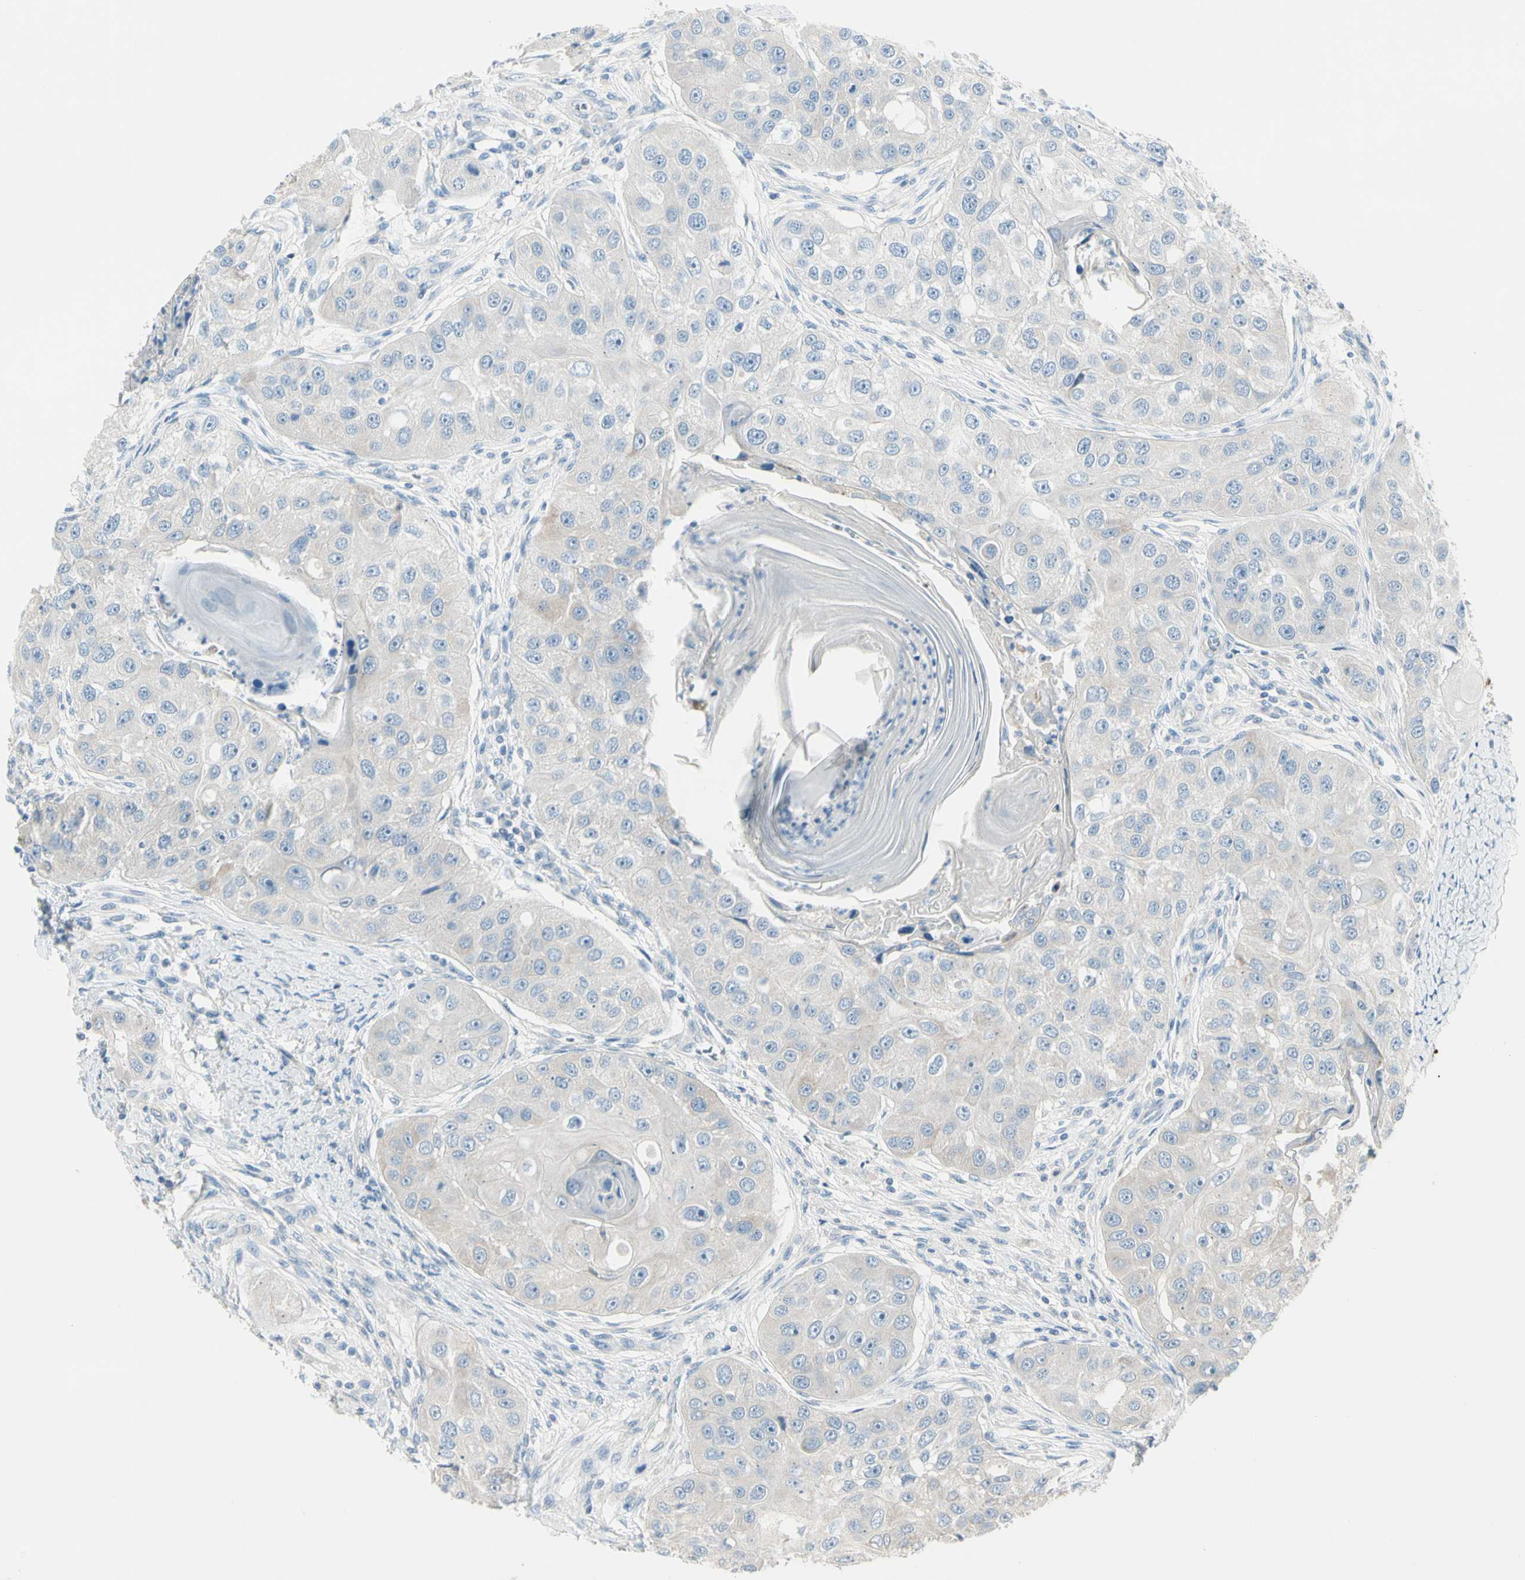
{"staining": {"intensity": "negative", "quantity": "none", "location": "none"}, "tissue": "head and neck cancer", "cell_type": "Tumor cells", "image_type": "cancer", "snomed": [{"axis": "morphology", "description": "Normal tissue, NOS"}, {"axis": "morphology", "description": "Squamous cell carcinoma, NOS"}, {"axis": "topography", "description": "Skeletal muscle"}, {"axis": "topography", "description": "Head-Neck"}], "caption": "Tumor cells show no significant protein staining in head and neck squamous cell carcinoma. The staining is performed using DAB (3,3'-diaminobenzidine) brown chromogen with nuclei counter-stained in using hematoxylin.", "gene": "SLC6A15", "patient": {"sex": "male", "age": 51}}